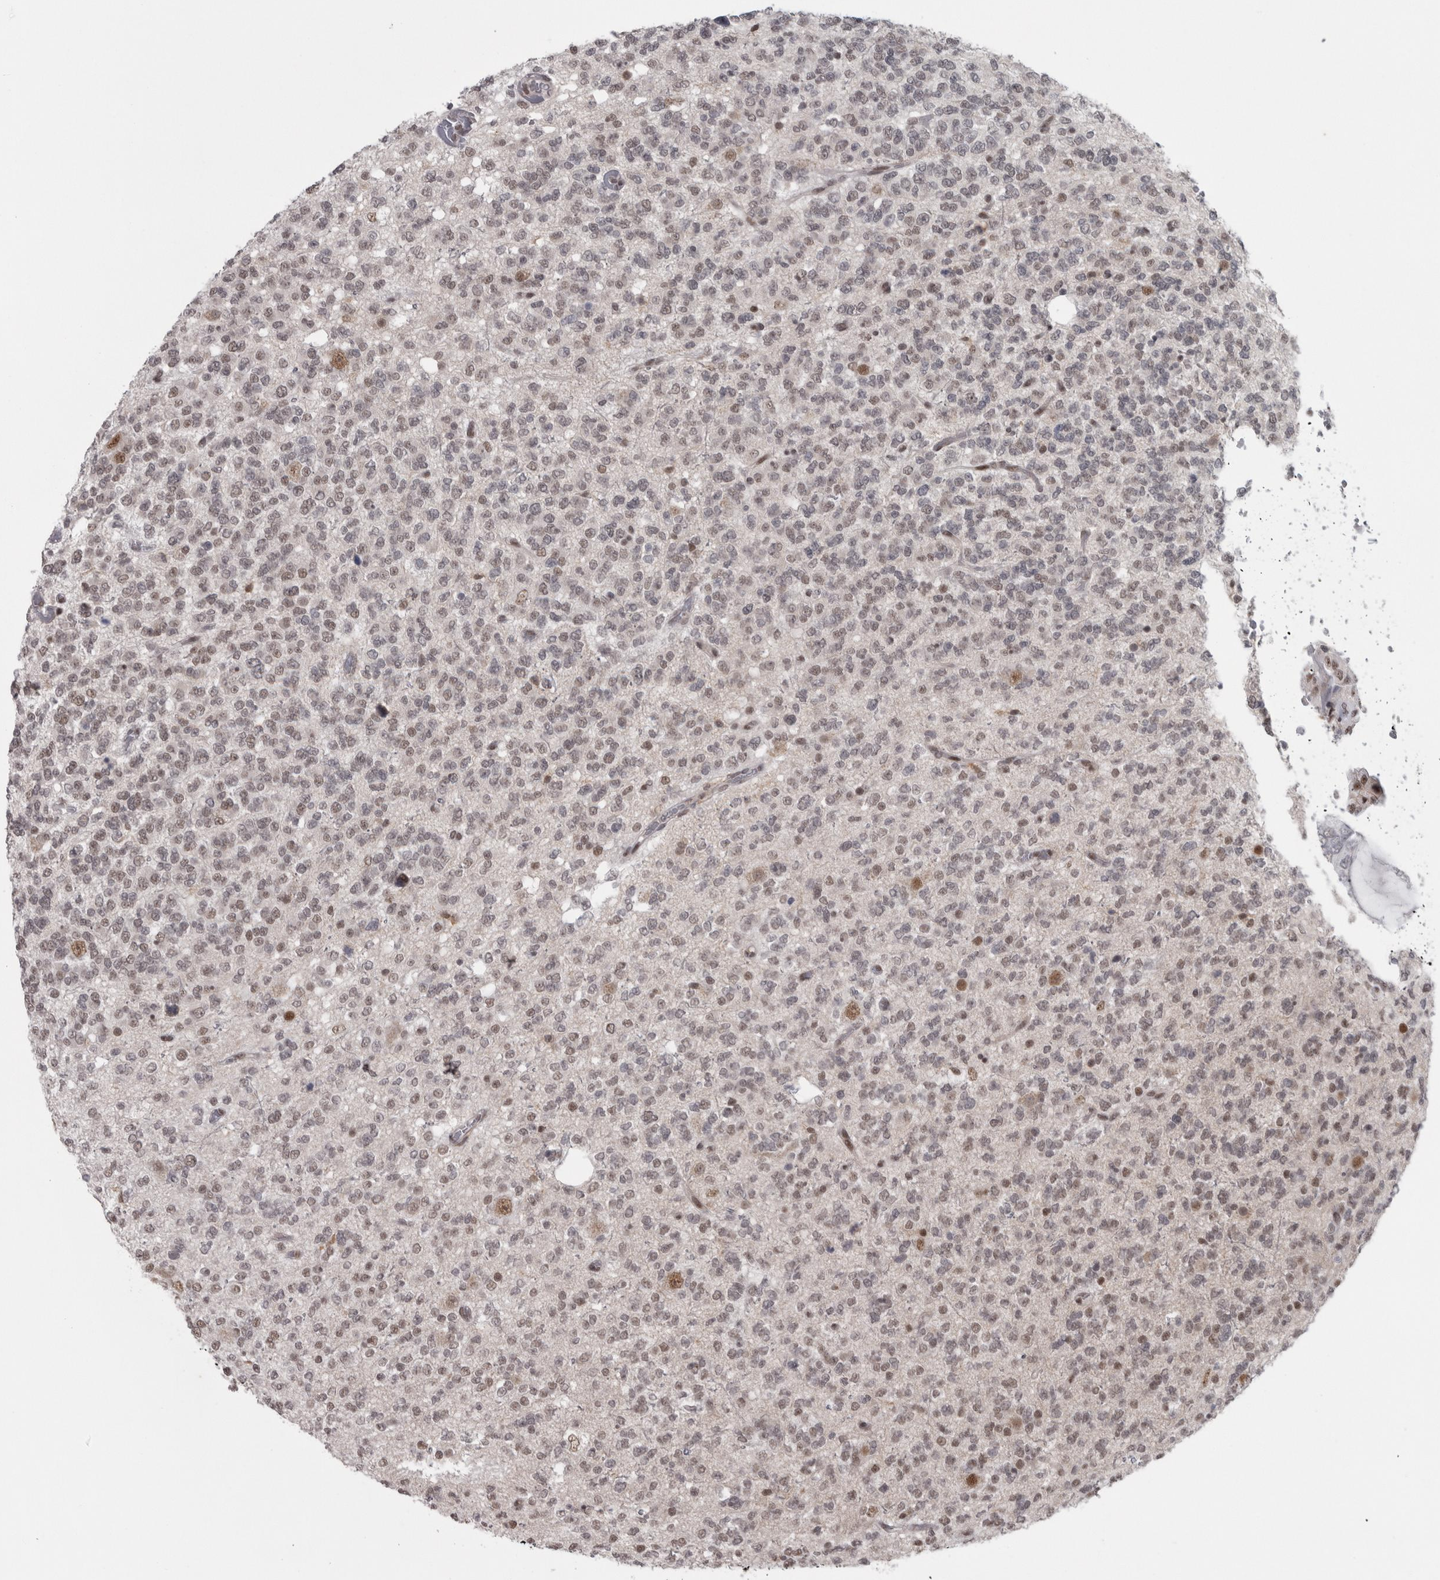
{"staining": {"intensity": "weak", "quantity": "25%-75%", "location": "nuclear"}, "tissue": "glioma", "cell_type": "Tumor cells", "image_type": "cancer", "snomed": [{"axis": "morphology", "description": "Glioma, malignant, Low grade"}, {"axis": "topography", "description": "Brain"}], "caption": "DAB (3,3'-diaminobenzidine) immunohistochemical staining of human malignant glioma (low-grade) shows weak nuclear protein staining in approximately 25%-75% of tumor cells.", "gene": "MICU3", "patient": {"sex": "male", "age": 38}}